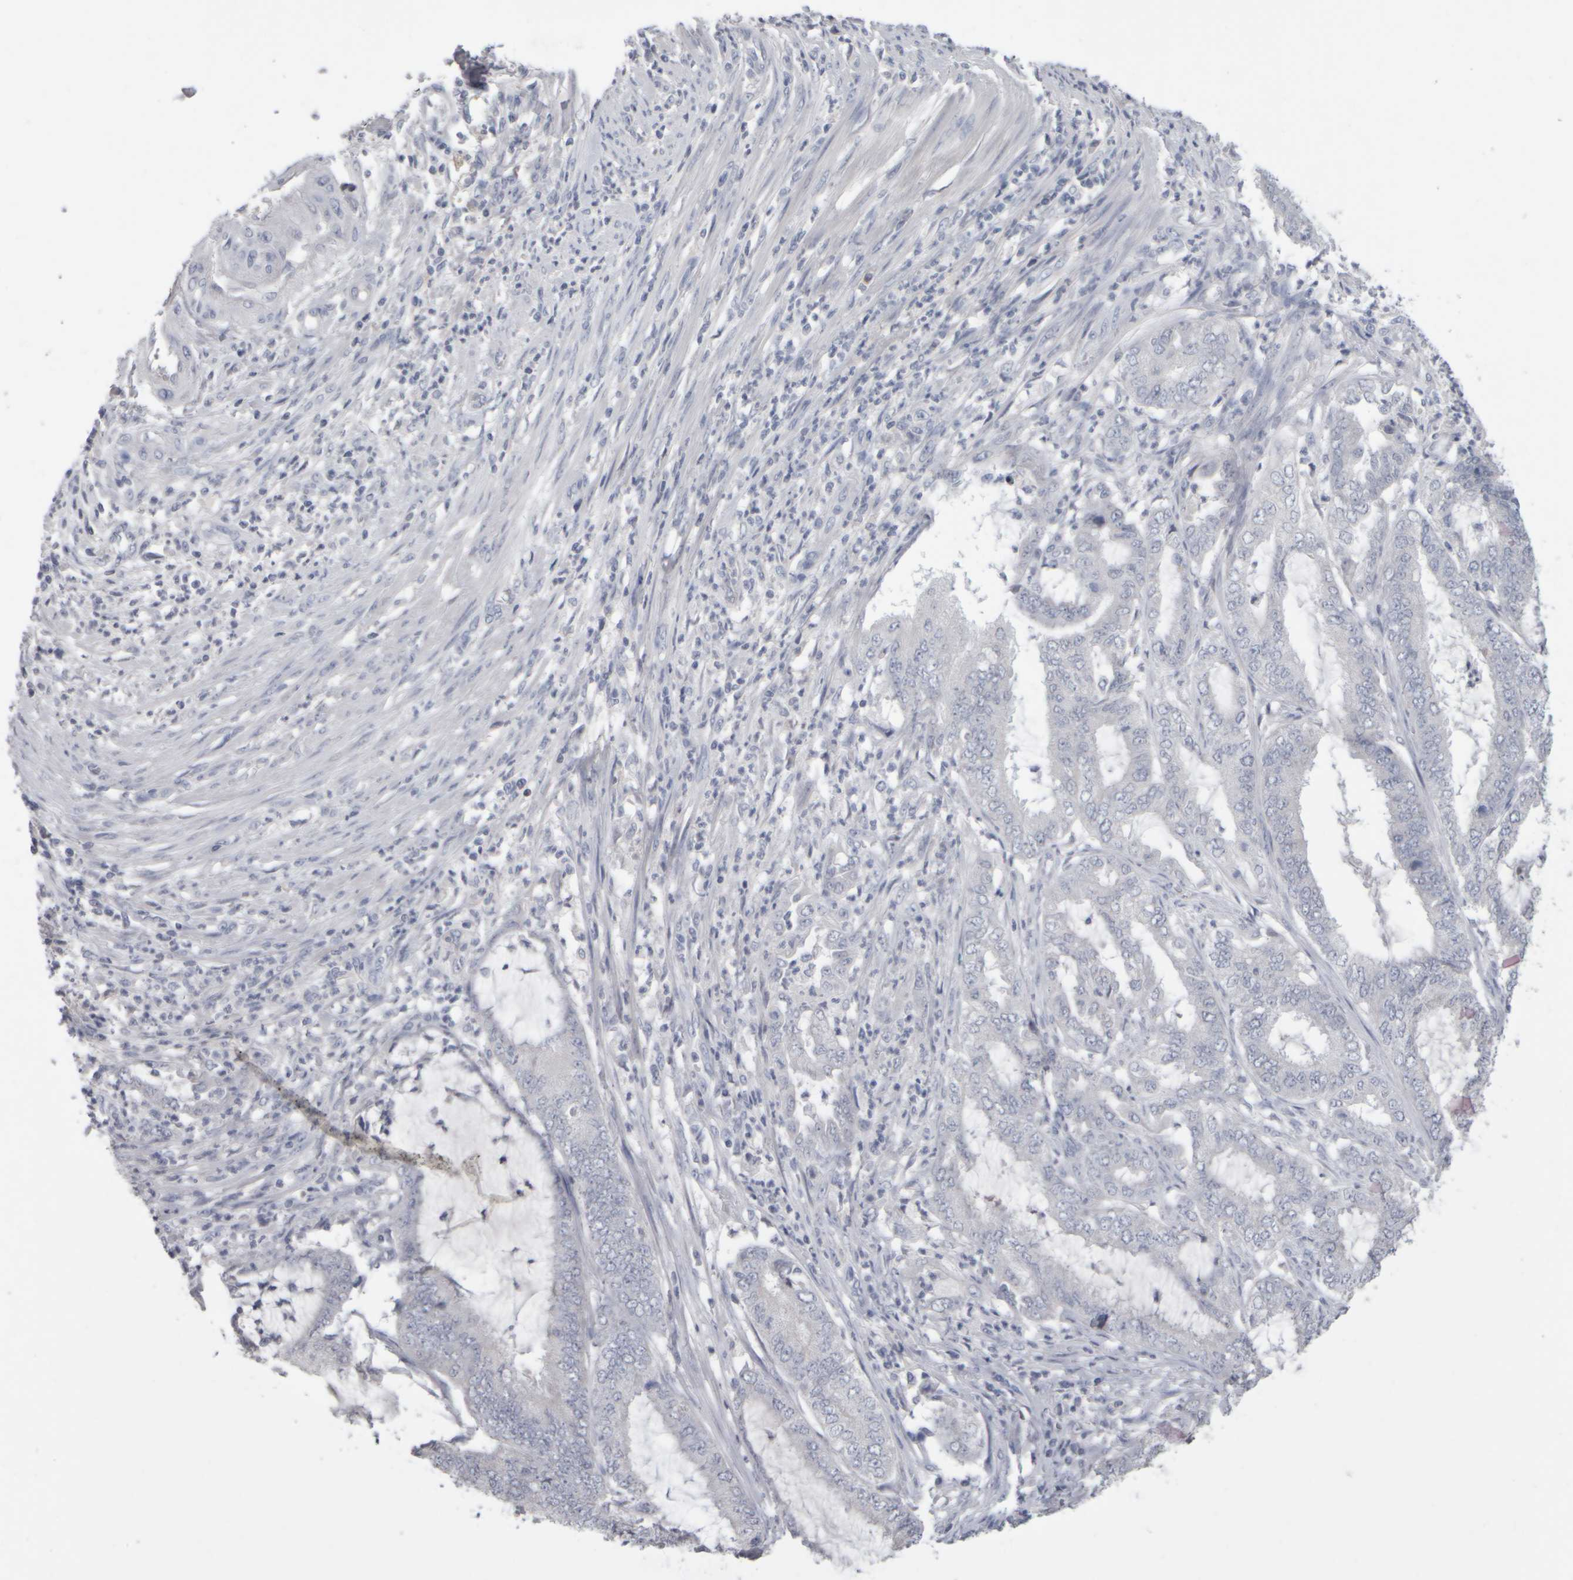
{"staining": {"intensity": "negative", "quantity": "none", "location": "none"}, "tissue": "endometrial cancer", "cell_type": "Tumor cells", "image_type": "cancer", "snomed": [{"axis": "morphology", "description": "Adenocarcinoma, NOS"}, {"axis": "topography", "description": "Endometrium"}], "caption": "Histopathology image shows no significant protein staining in tumor cells of endometrial cancer (adenocarcinoma).", "gene": "EPHX2", "patient": {"sex": "female", "age": 51}}